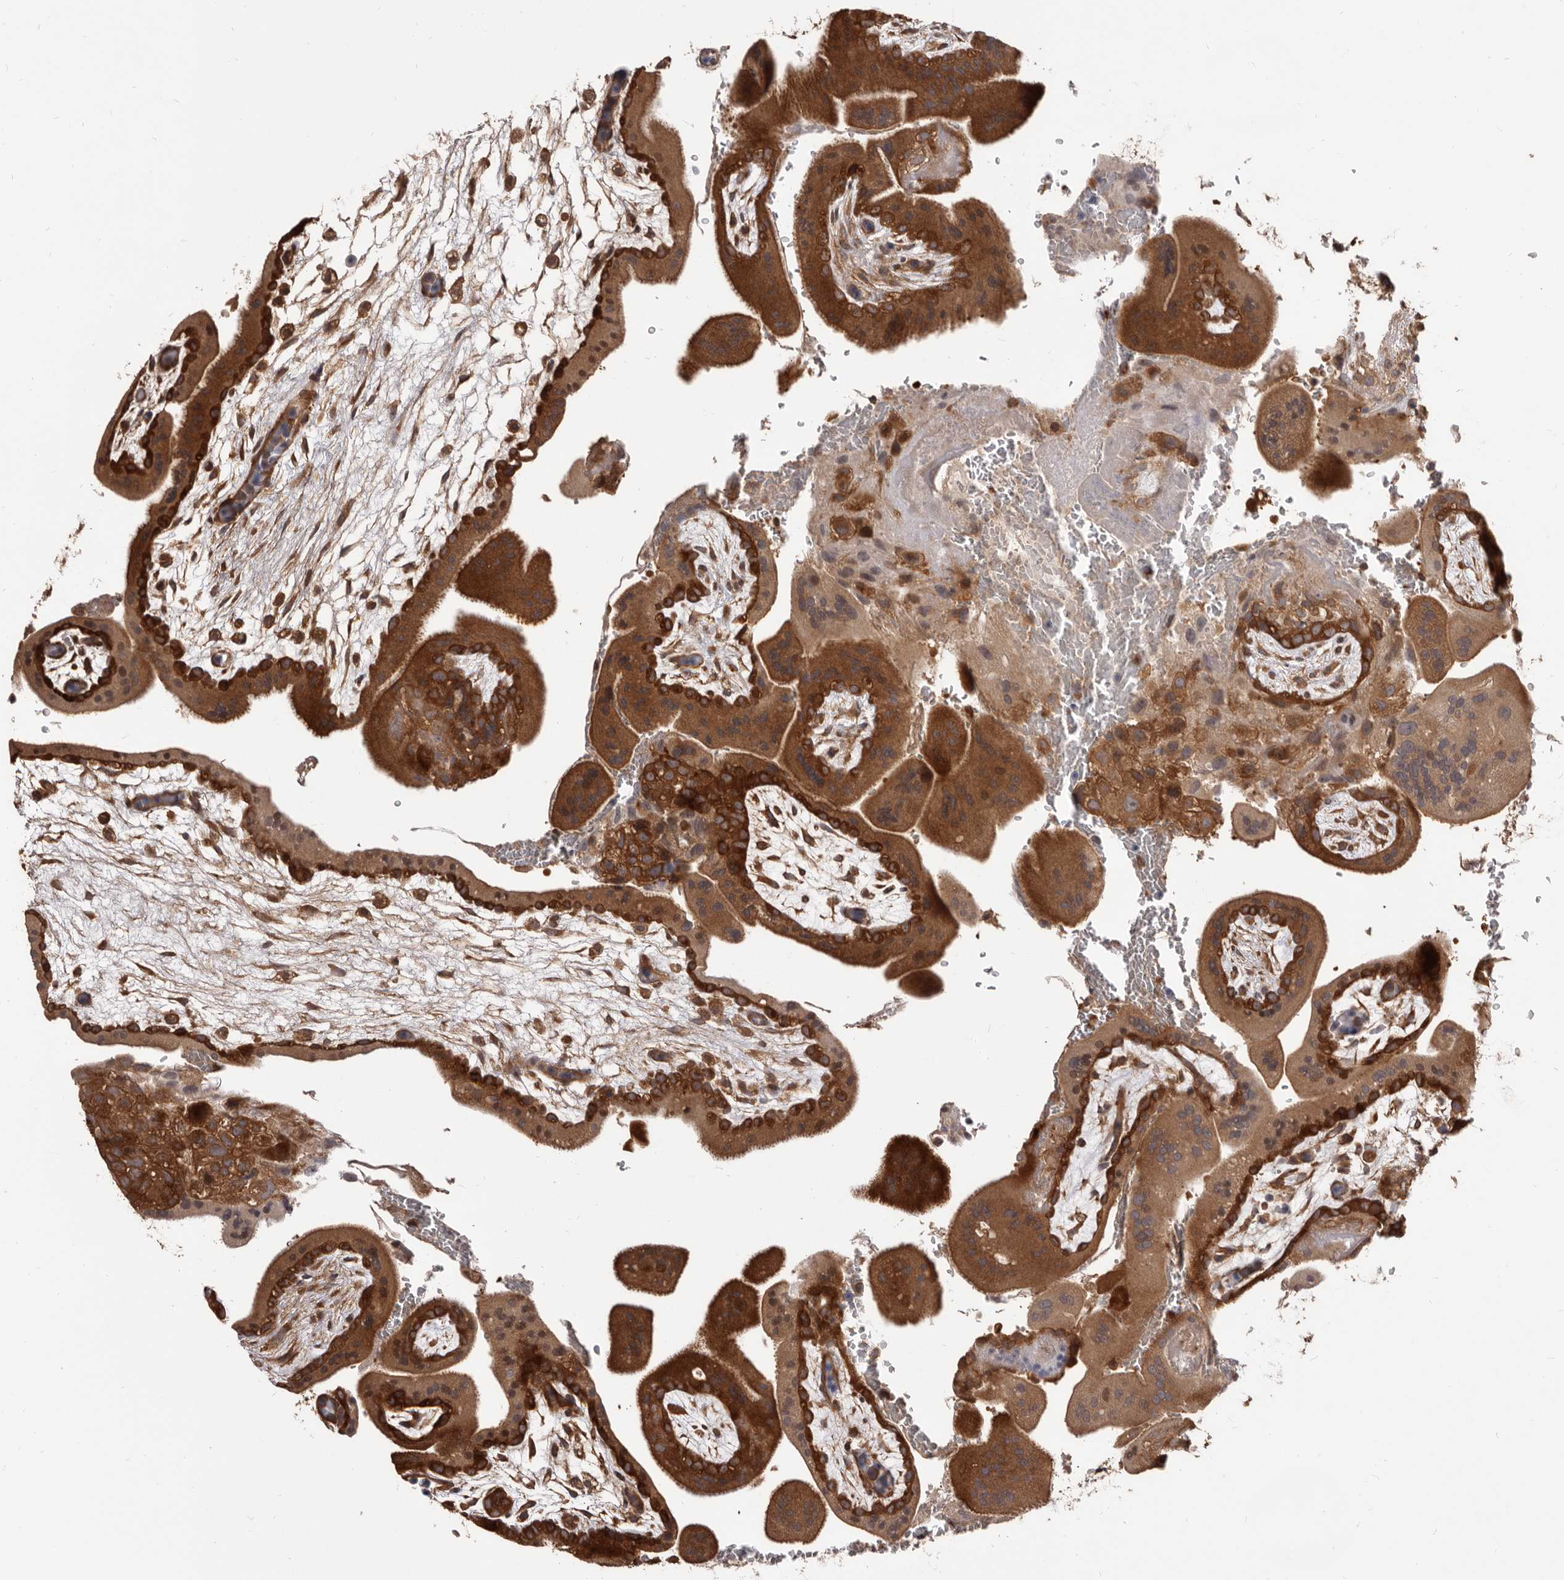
{"staining": {"intensity": "strong", "quantity": ">75%", "location": "cytoplasmic/membranous"}, "tissue": "placenta", "cell_type": "Decidual cells", "image_type": "normal", "snomed": [{"axis": "morphology", "description": "Normal tissue, NOS"}, {"axis": "topography", "description": "Placenta"}], "caption": "Brown immunohistochemical staining in benign placenta demonstrates strong cytoplasmic/membranous expression in approximately >75% of decidual cells. (DAB IHC, brown staining for protein, blue staining for nuclei).", "gene": "HBS1L", "patient": {"sex": "female", "age": 35}}